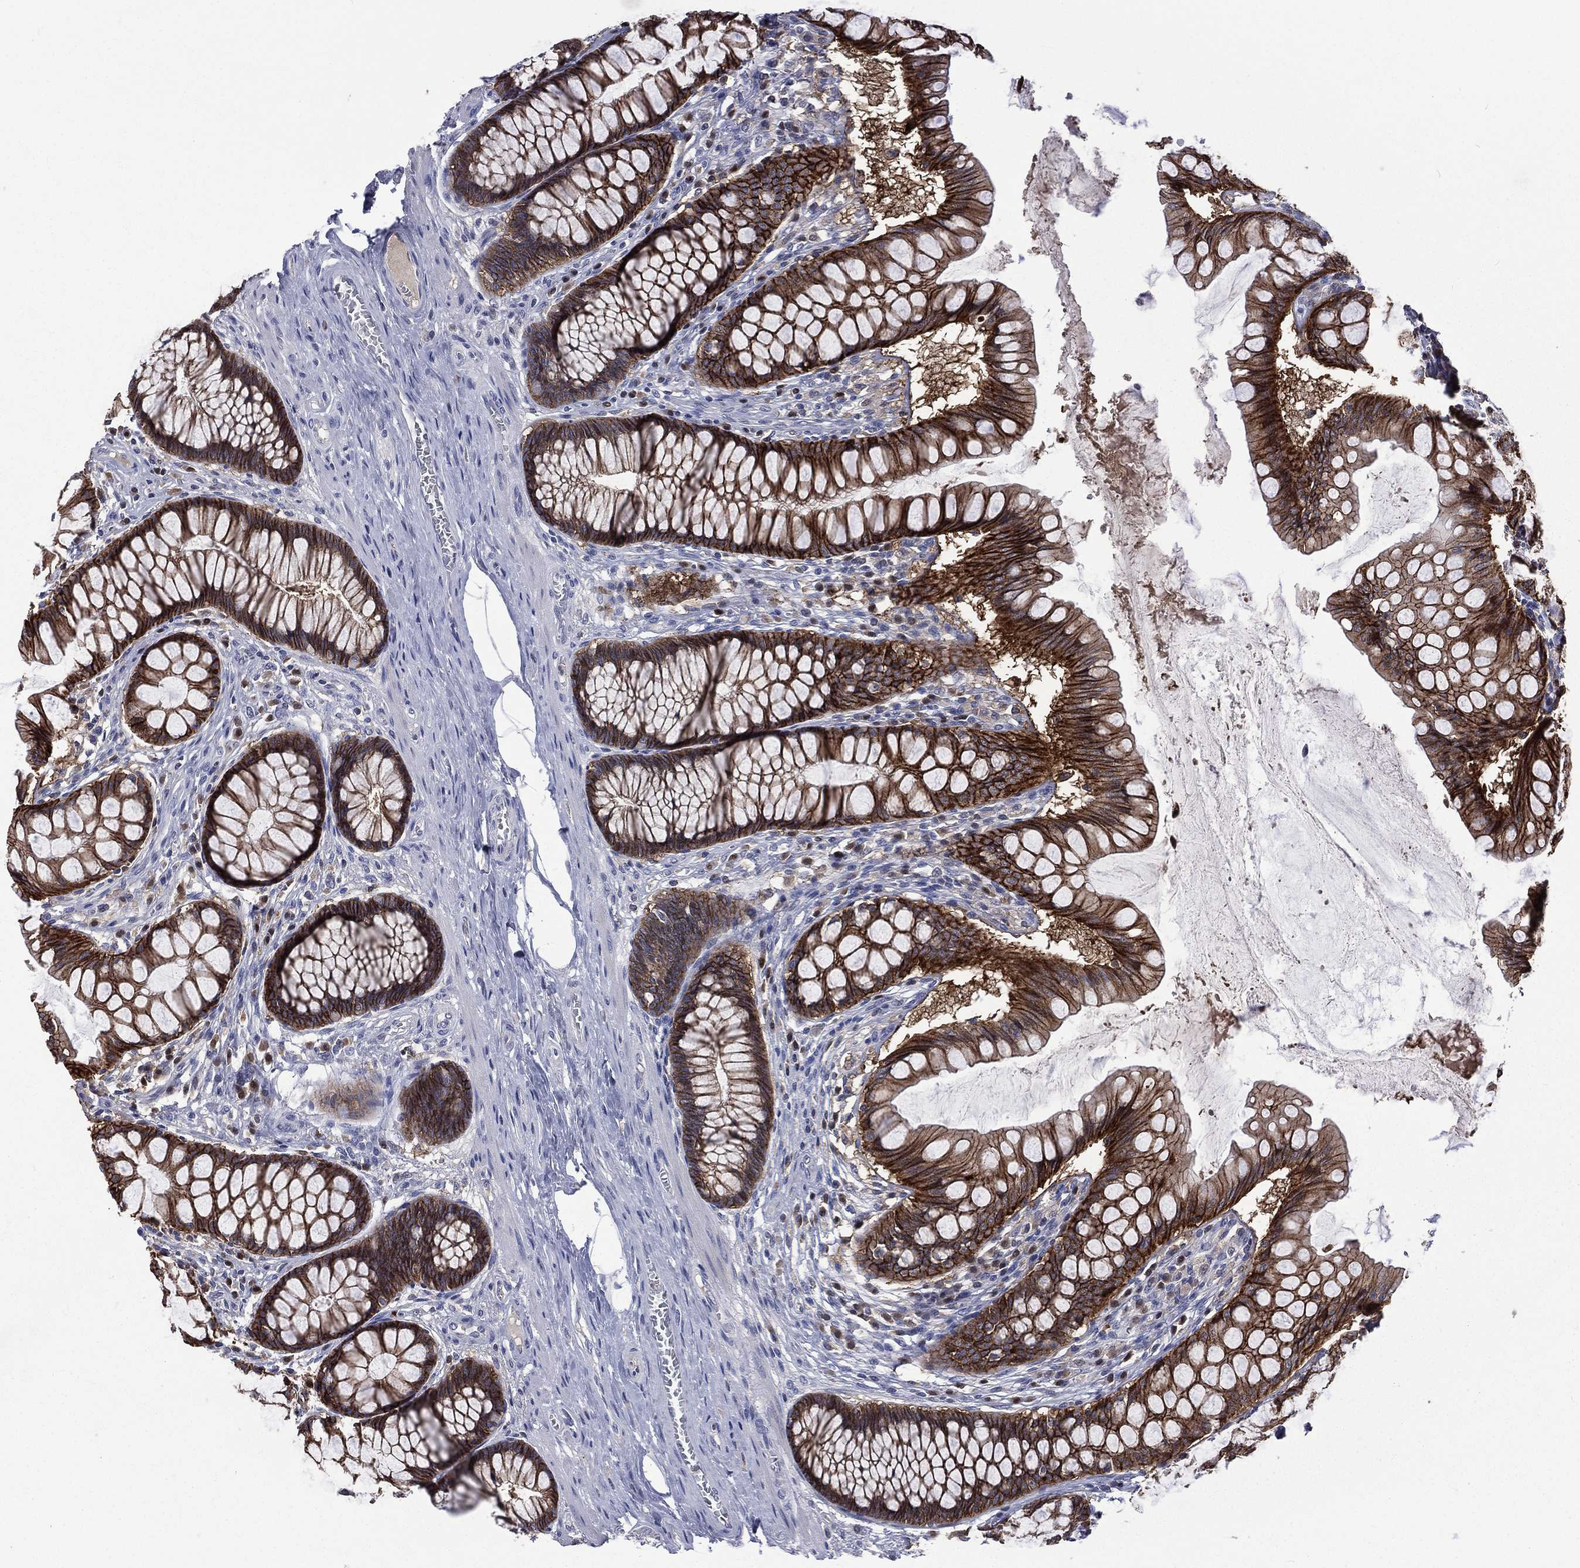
{"staining": {"intensity": "negative", "quantity": "none", "location": "none"}, "tissue": "colon", "cell_type": "Endothelial cells", "image_type": "normal", "snomed": [{"axis": "morphology", "description": "Normal tissue, NOS"}, {"axis": "topography", "description": "Colon"}], "caption": "Immunohistochemical staining of unremarkable colon reveals no significant staining in endothelial cells. Nuclei are stained in blue.", "gene": "CA12", "patient": {"sex": "female", "age": 65}}